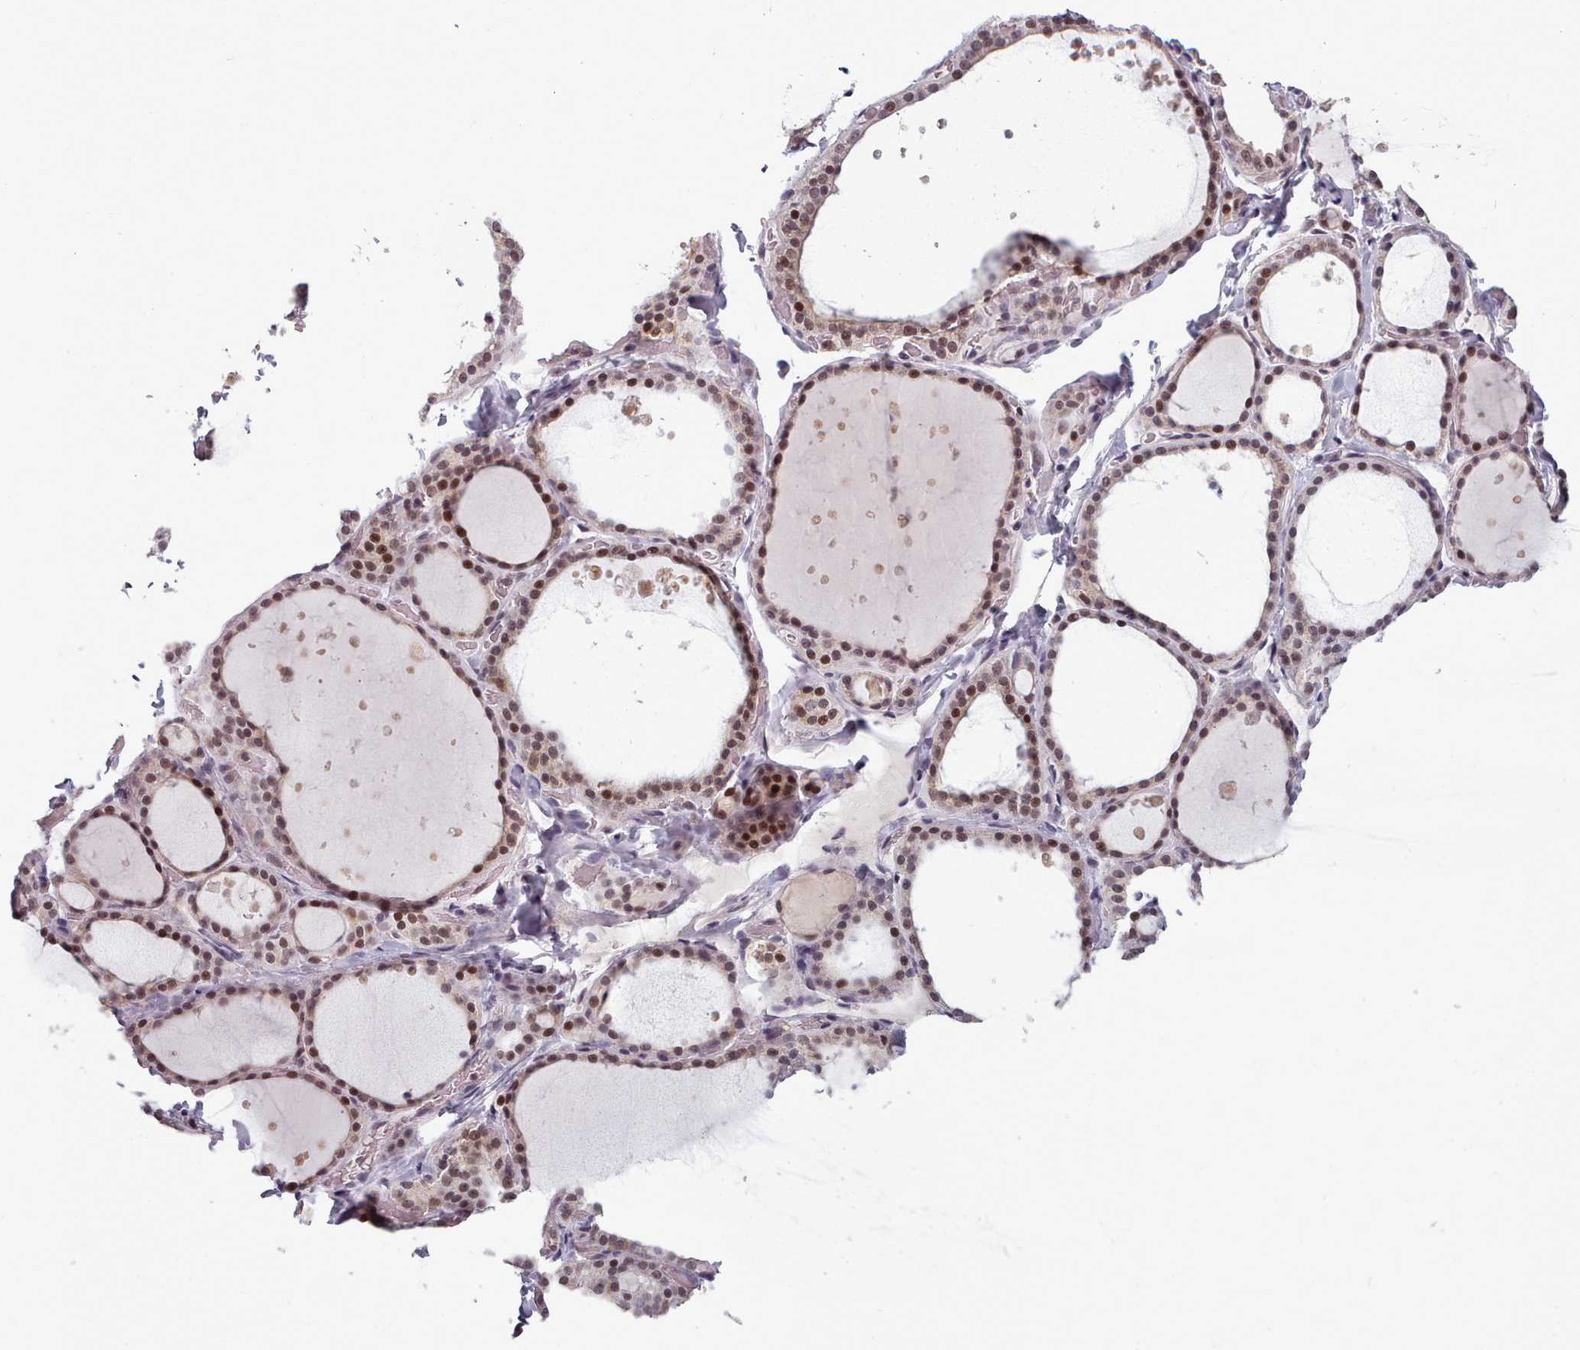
{"staining": {"intensity": "strong", "quantity": ">75%", "location": "nuclear"}, "tissue": "thyroid gland", "cell_type": "Glandular cells", "image_type": "normal", "snomed": [{"axis": "morphology", "description": "Normal tissue, NOS"}, {"axis": "topography", "description": "Thyroid gland"}], "caption": "DAB immunohistochemical staining of benign human thyroid gland exhibits strong nuclear protein expression in about >75% of glandular cells.", "gene": "SRSF9", "patient": {"sex": "female", "age": 44}}